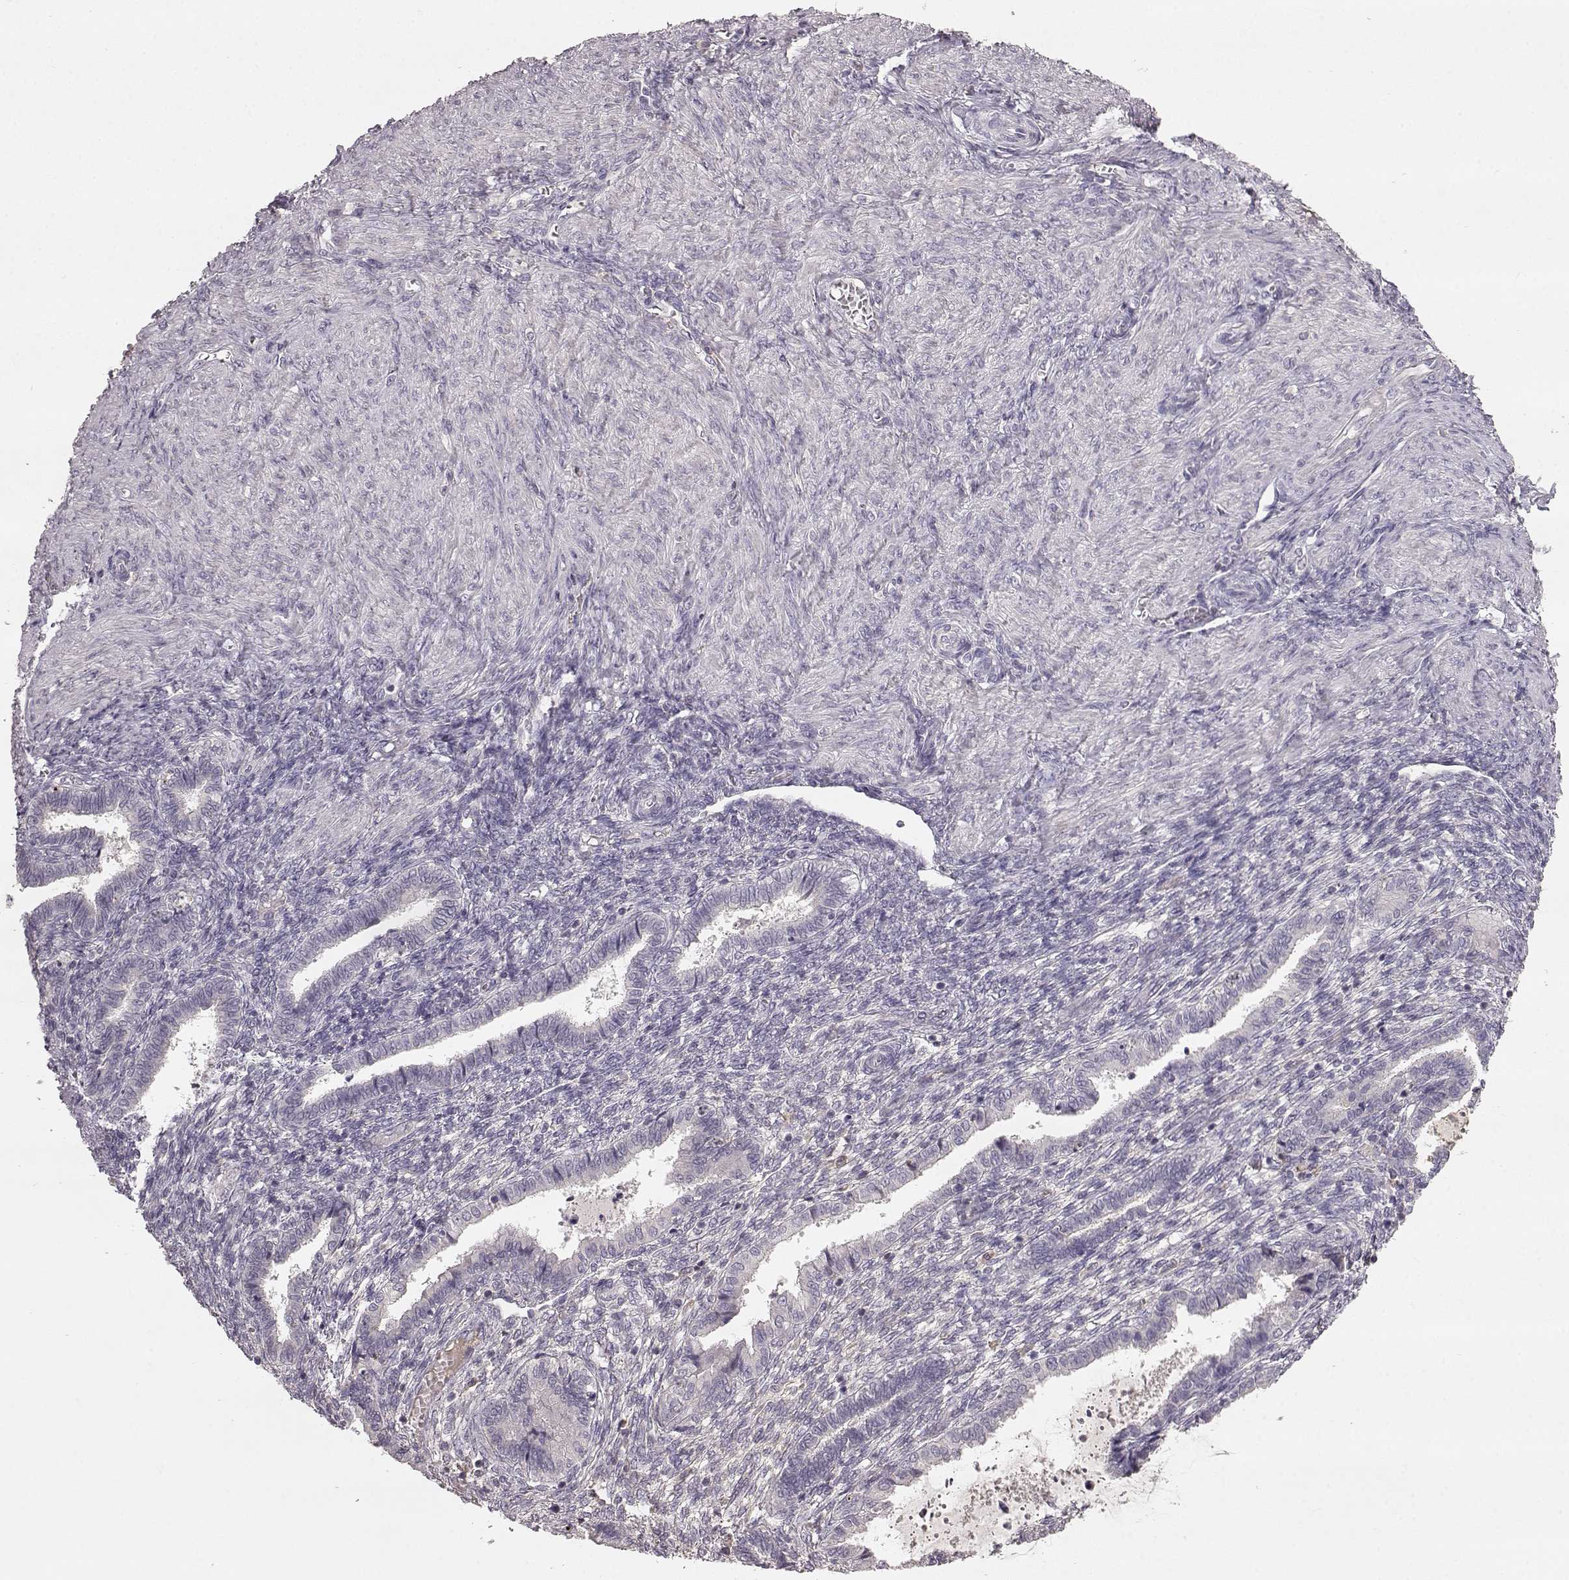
{"staining": {"intensity": "negative", "quantity": "none", "location": "none"}, "tissue": "endometrium", "cell_type": "Cells in endometrial stroma", "image_type": "normal", "snomed": [{"axis": "morphology", "description": "Normal tissue, NOS"}, {"axis": "topography", "description": "Endometrium"}], "caption": "High power microscopy photomicrograph of an IHC image of unremarkable endometrium, revealing no significant staining in cells in endometrial stroma.", "gene": "YJEFN3", "patient": {"sex": "female", "age": 43}}